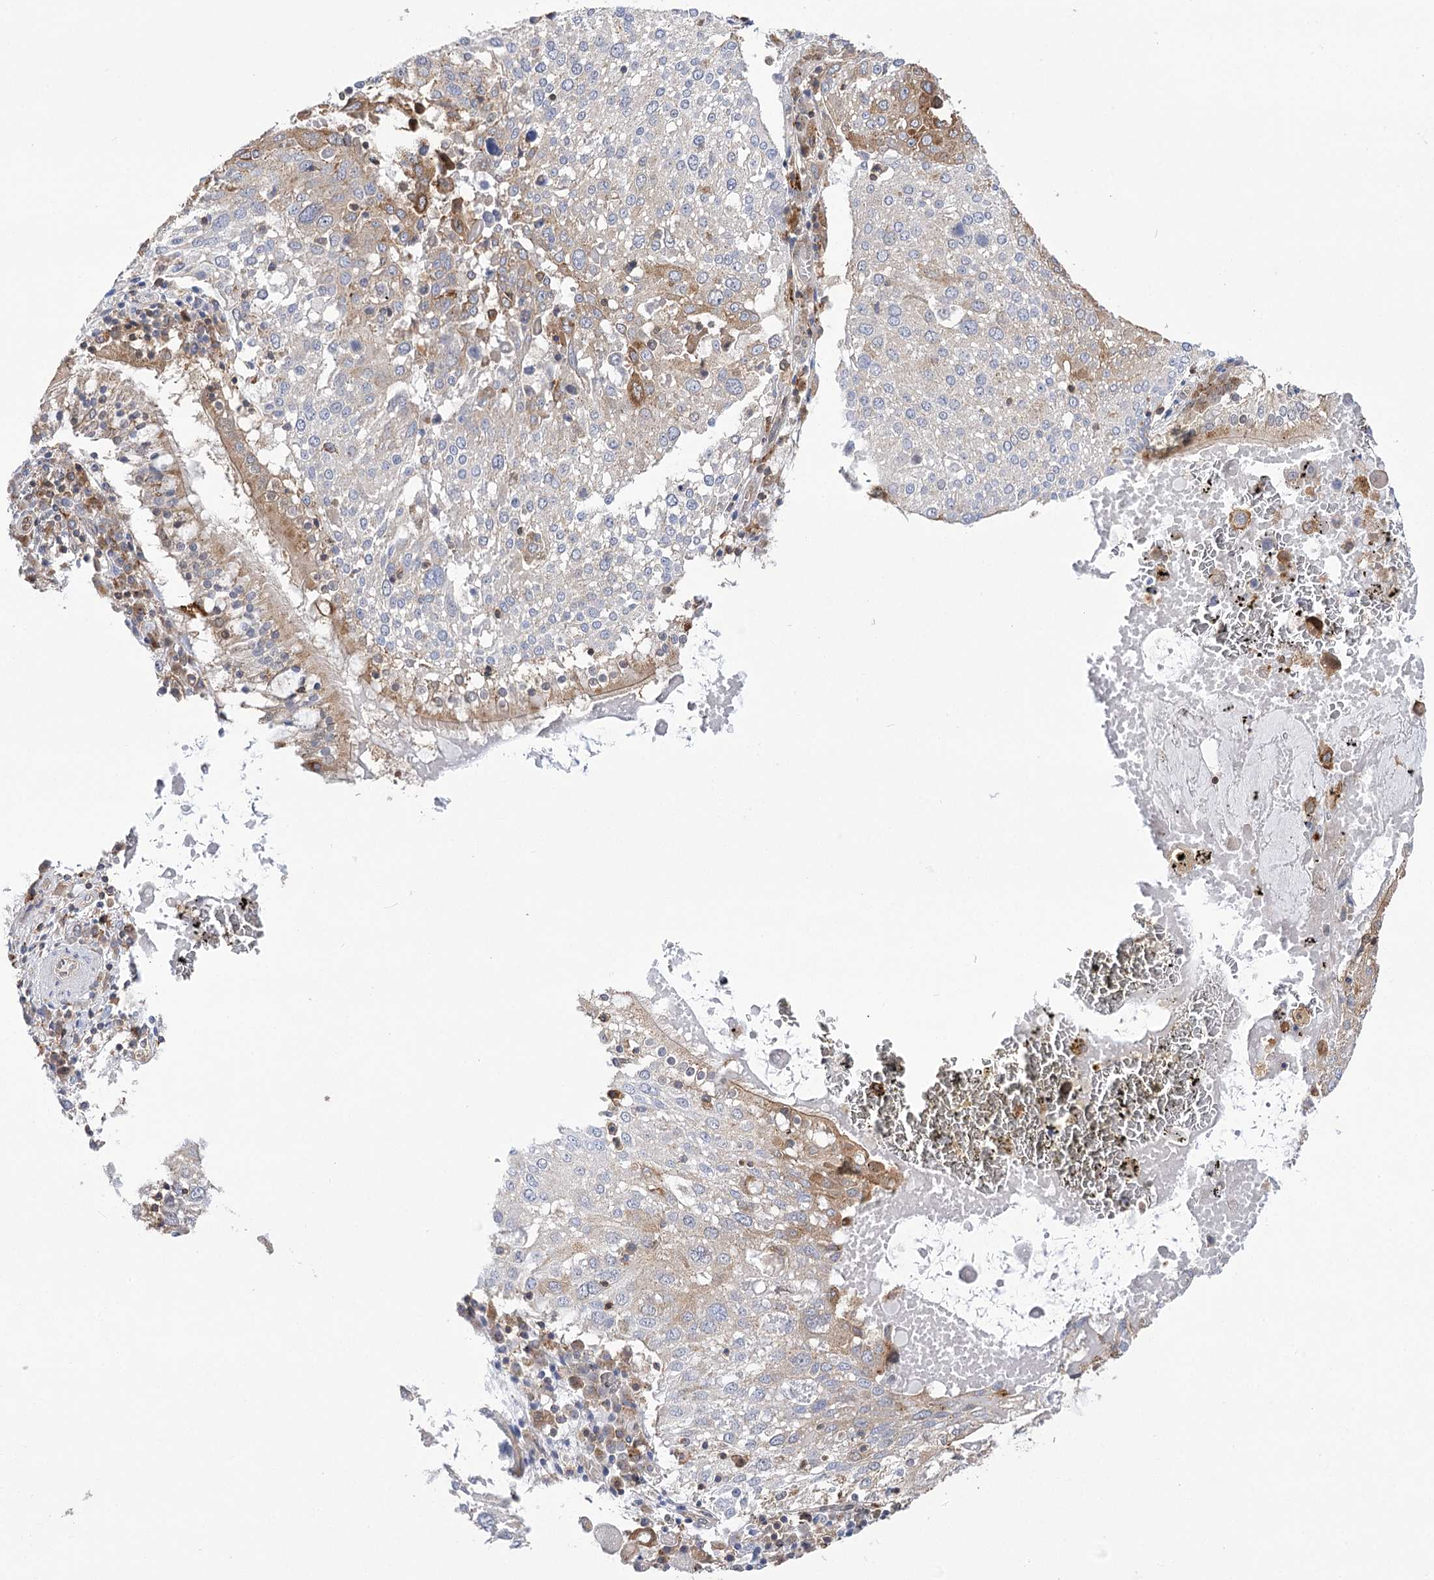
{"staining": {"intensity": "moderate", "quantity": "<25%", "location": "cytoplasmic/membranous"}, "tissue": "lung cancer", "cell_type": "Tumor cells", "image_type": "cancer", "snomed": [{"axis": "morphology", "description": "Squamous cell carcinoma, NOS"}, {"axis": "topography", "description": "Lung"}], "caption": "Immunohistochemistry (IHC) micrograph of squamous cell carcinoma (lung) stained for a protein (brown), which shows low levels of moderate cytoplasmic/membranous staining in approximately <25% of tumor cells.", "gene": "VPS37B", "patient": {"sex": "male", "age": 65}}